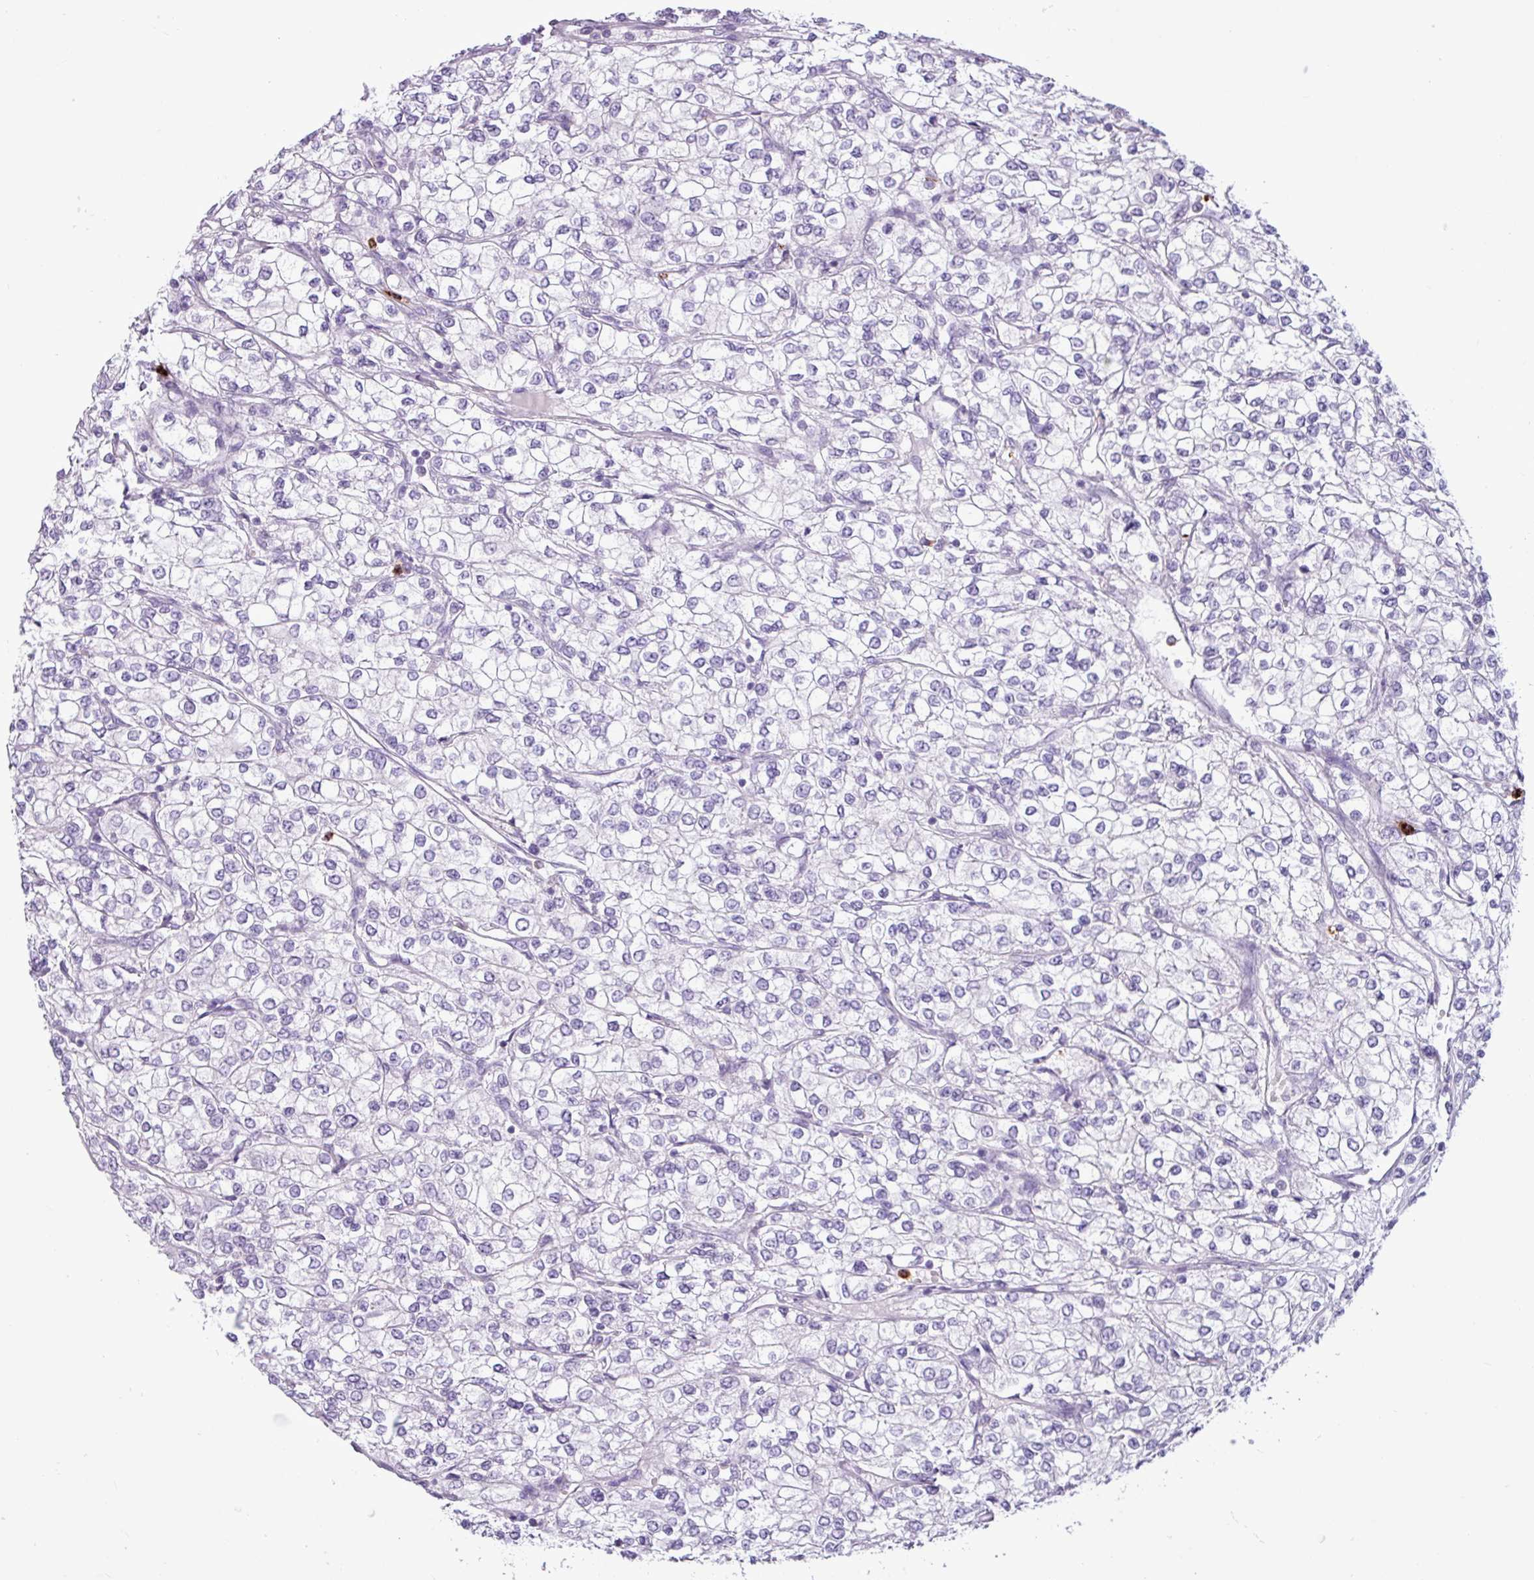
{"staining": {"intensity": "negative", "quantity": "none", "location": "none"}, "tissue": "renal cancer", "cell_type": "Tumor cells", "image_type": "cancer", "snomed": [{"axis": "morphology", "description": "Adenocarcinoma, NOS"}, {"axis": "topography", "description": "Kidney"}], "caption": "IHC histopathology image of human renal cancer stained for a protein (brown), which demonstrates no expression in tumor cells.", "gene": "TMEM178A", "patient": {"sex": "male", "age": 80}}